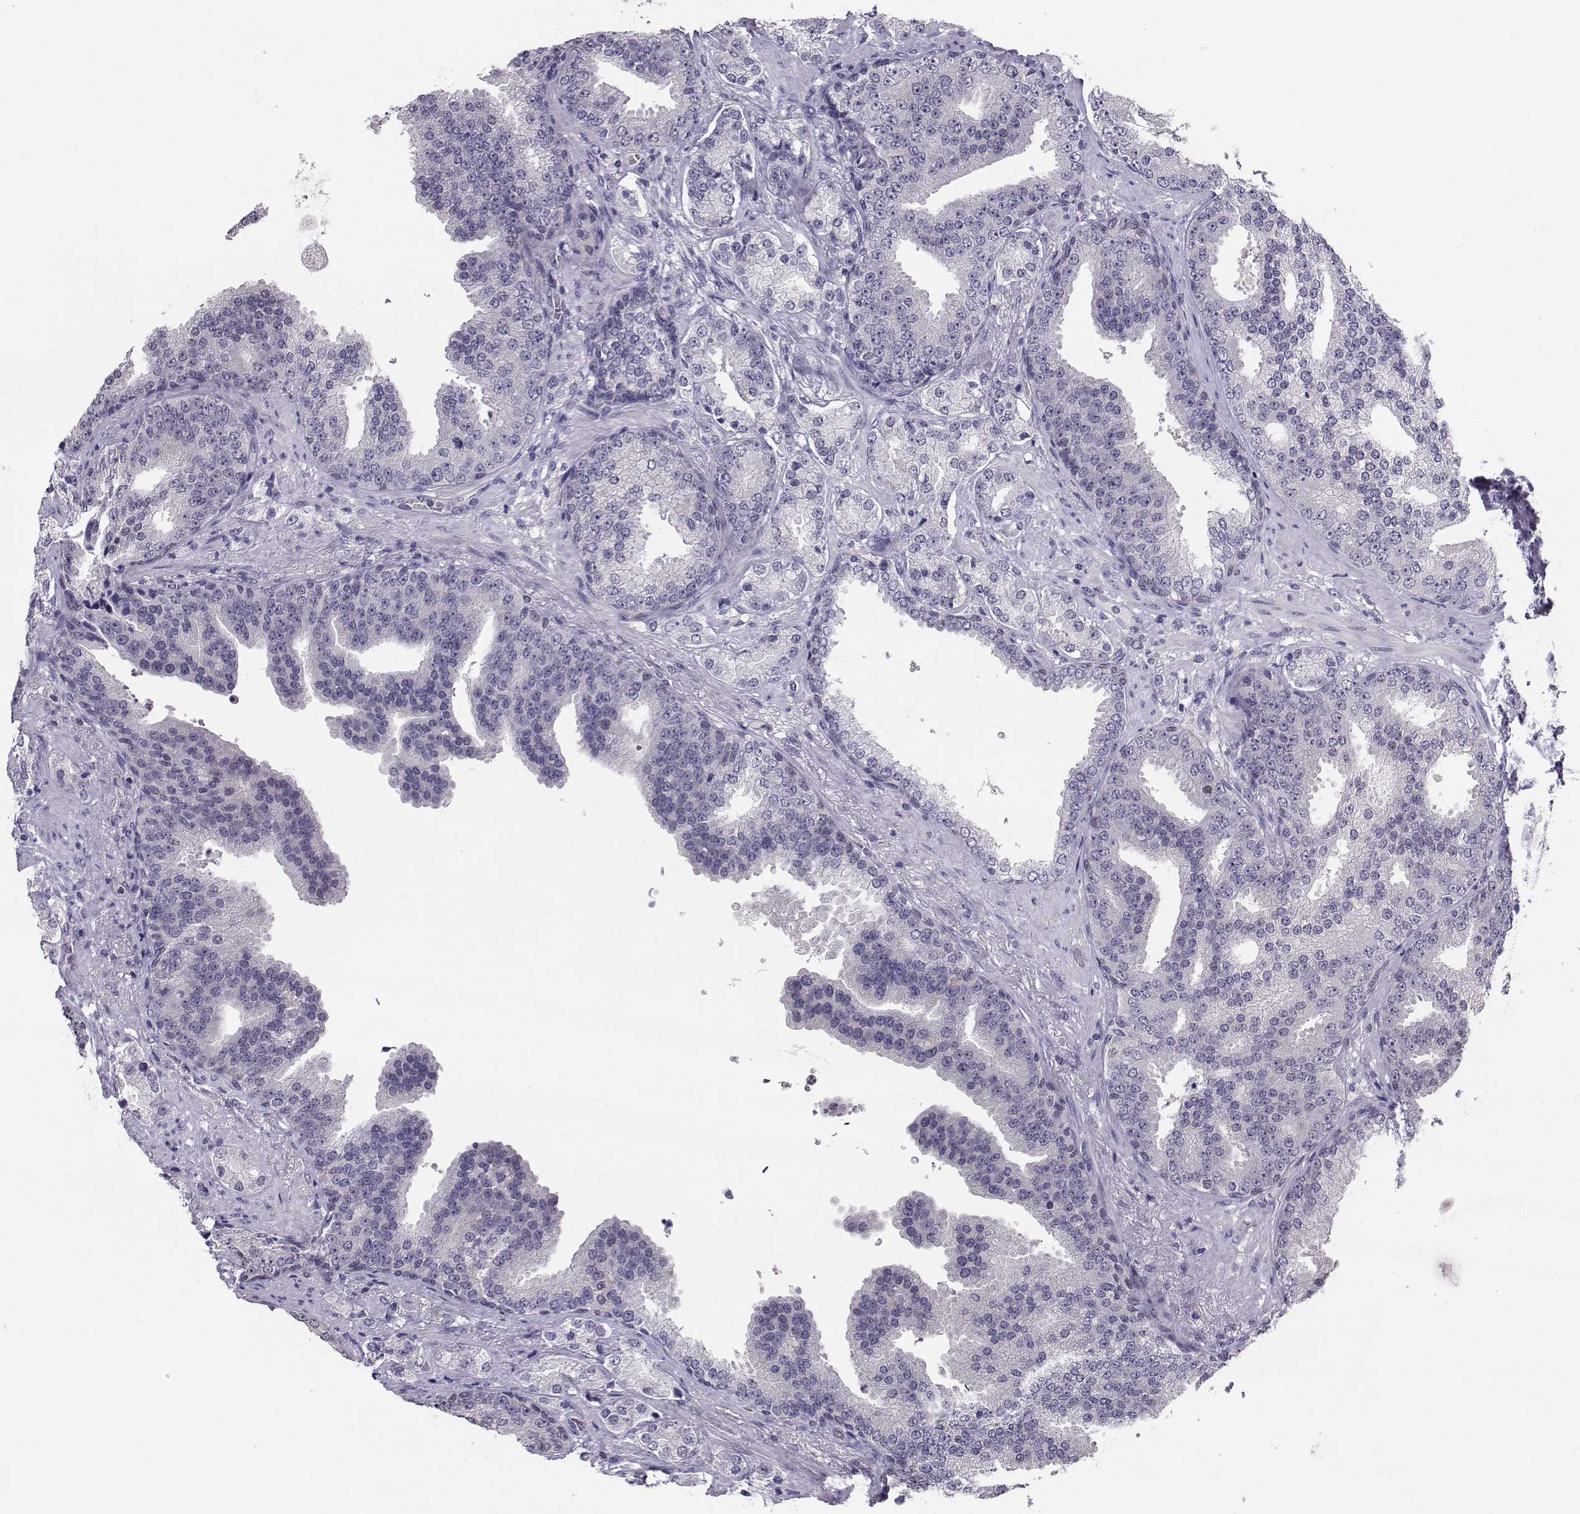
{"staining": {"intensity": "negative", "quantity": "none", "location": "none"}, "tissue": "prostate cancer", "cell_type": "Tumor cells", "image_type": "cancer", "snomed": [{"axis": "morphology", "description": "Adenocarcinoma, Low grade"}, {"axis": "topography", "description": "Prostate"}], "caption": "Image shows no protein staining in tumor cells of prostate cancer tissue. (Brightfield microscopy of DAB immunohistochemistry (IHC) at high magnification).", "gene": "PGK1", "patient": {"sex": "male", "age": 68}}